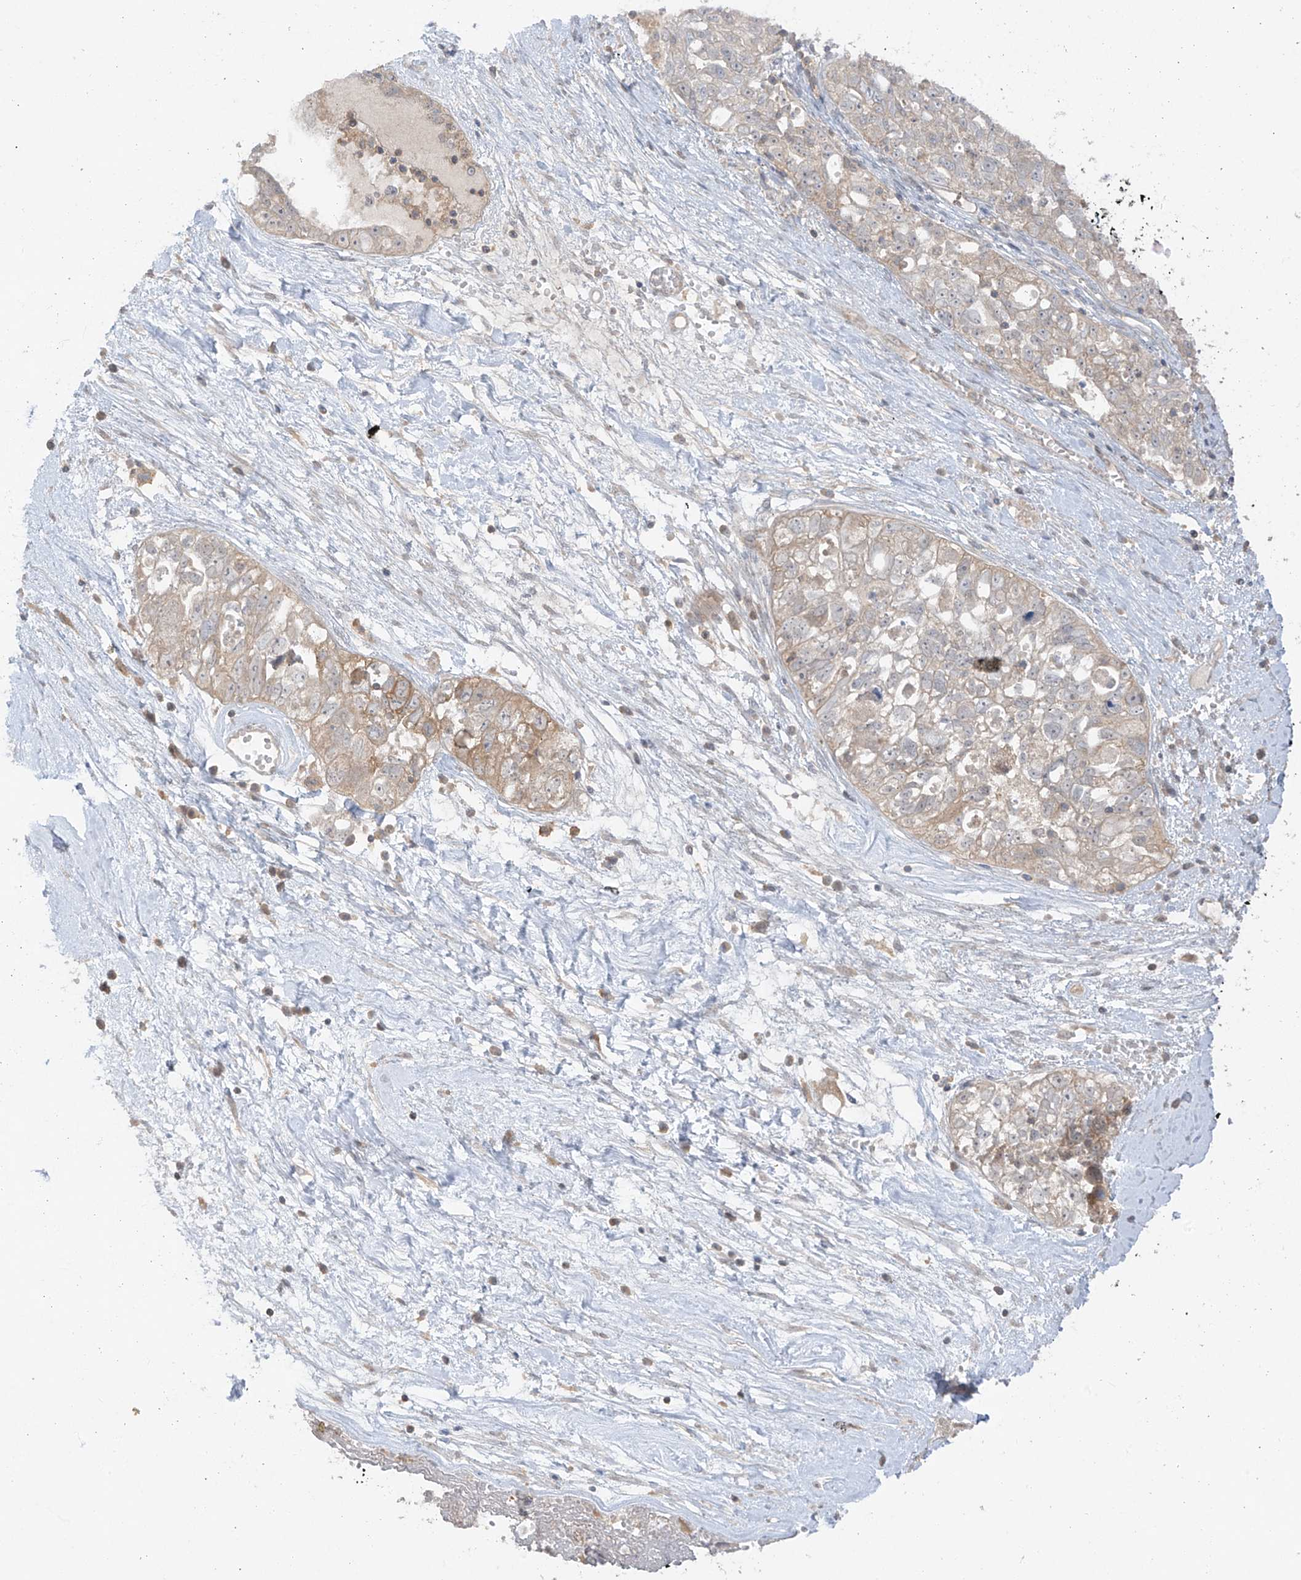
{"staining": {"intensity": "weak", "quantity": "<25%", "location": "cytoplasmic/membranous"}, "tissue": "ovarian cancer", "cell_type": "Tumor cells", "image_type": "cancer", "snomed": [{"axis": "morphology", "description": "Carcinoma, NOS"}, {"axis": "morphology", "description": "Cystadenocarcinoma, serous, NOS"}, {"axis": "topography", "description": "Ovary"}], "caption": "An image of human ovarian cancer is negative for staining in tumor cells.", "gene": "ANGEL2", "patient": {"sex": "female", "age": 69}}